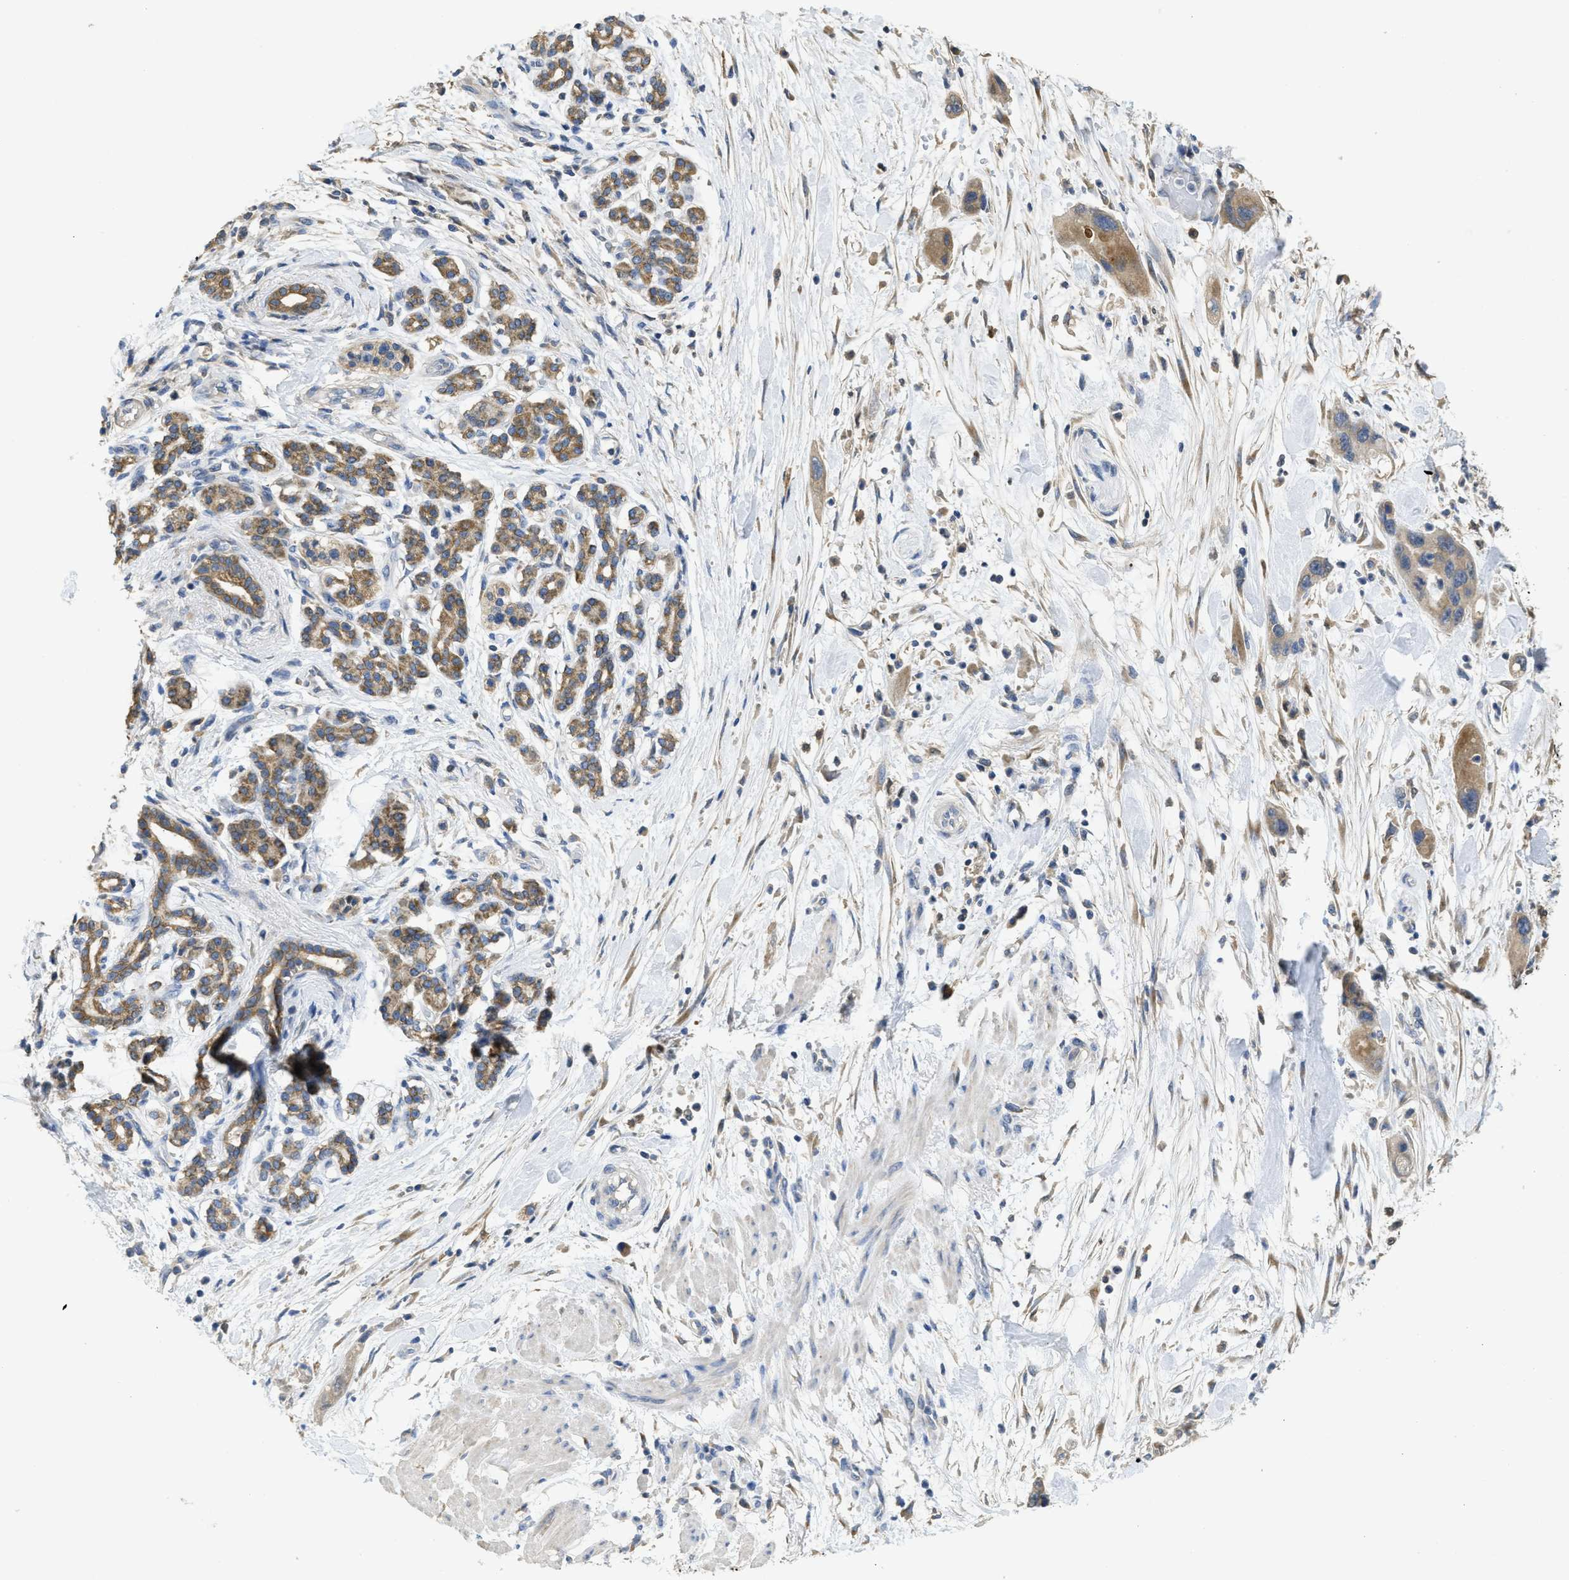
{"staining": {"intensity": "moderate", "quantity": ">75%", "location": "cytoplasmic/membranous"}, "tissue": "pancreatic cancer", "cell_type": "Tumor cells", "image_type": "cancer", "snomed": [{"axis": "morphology", "description": "Normal tissue, NOS"}, {"axis": "morphology", "description": "Adenocarcinoma, NOS"}, {"axis": "topography", "description": "Pancreas"}], "caption": "Immunohistochemical staining of pancreatic cancer exhibits medium levels of moderate cytoplasmic/membranous staining in about >75% of tumor cells. Nuclei are stained in blue.", "gene": "SFXN2", "patient": {"sex": "female", "age": 71}}